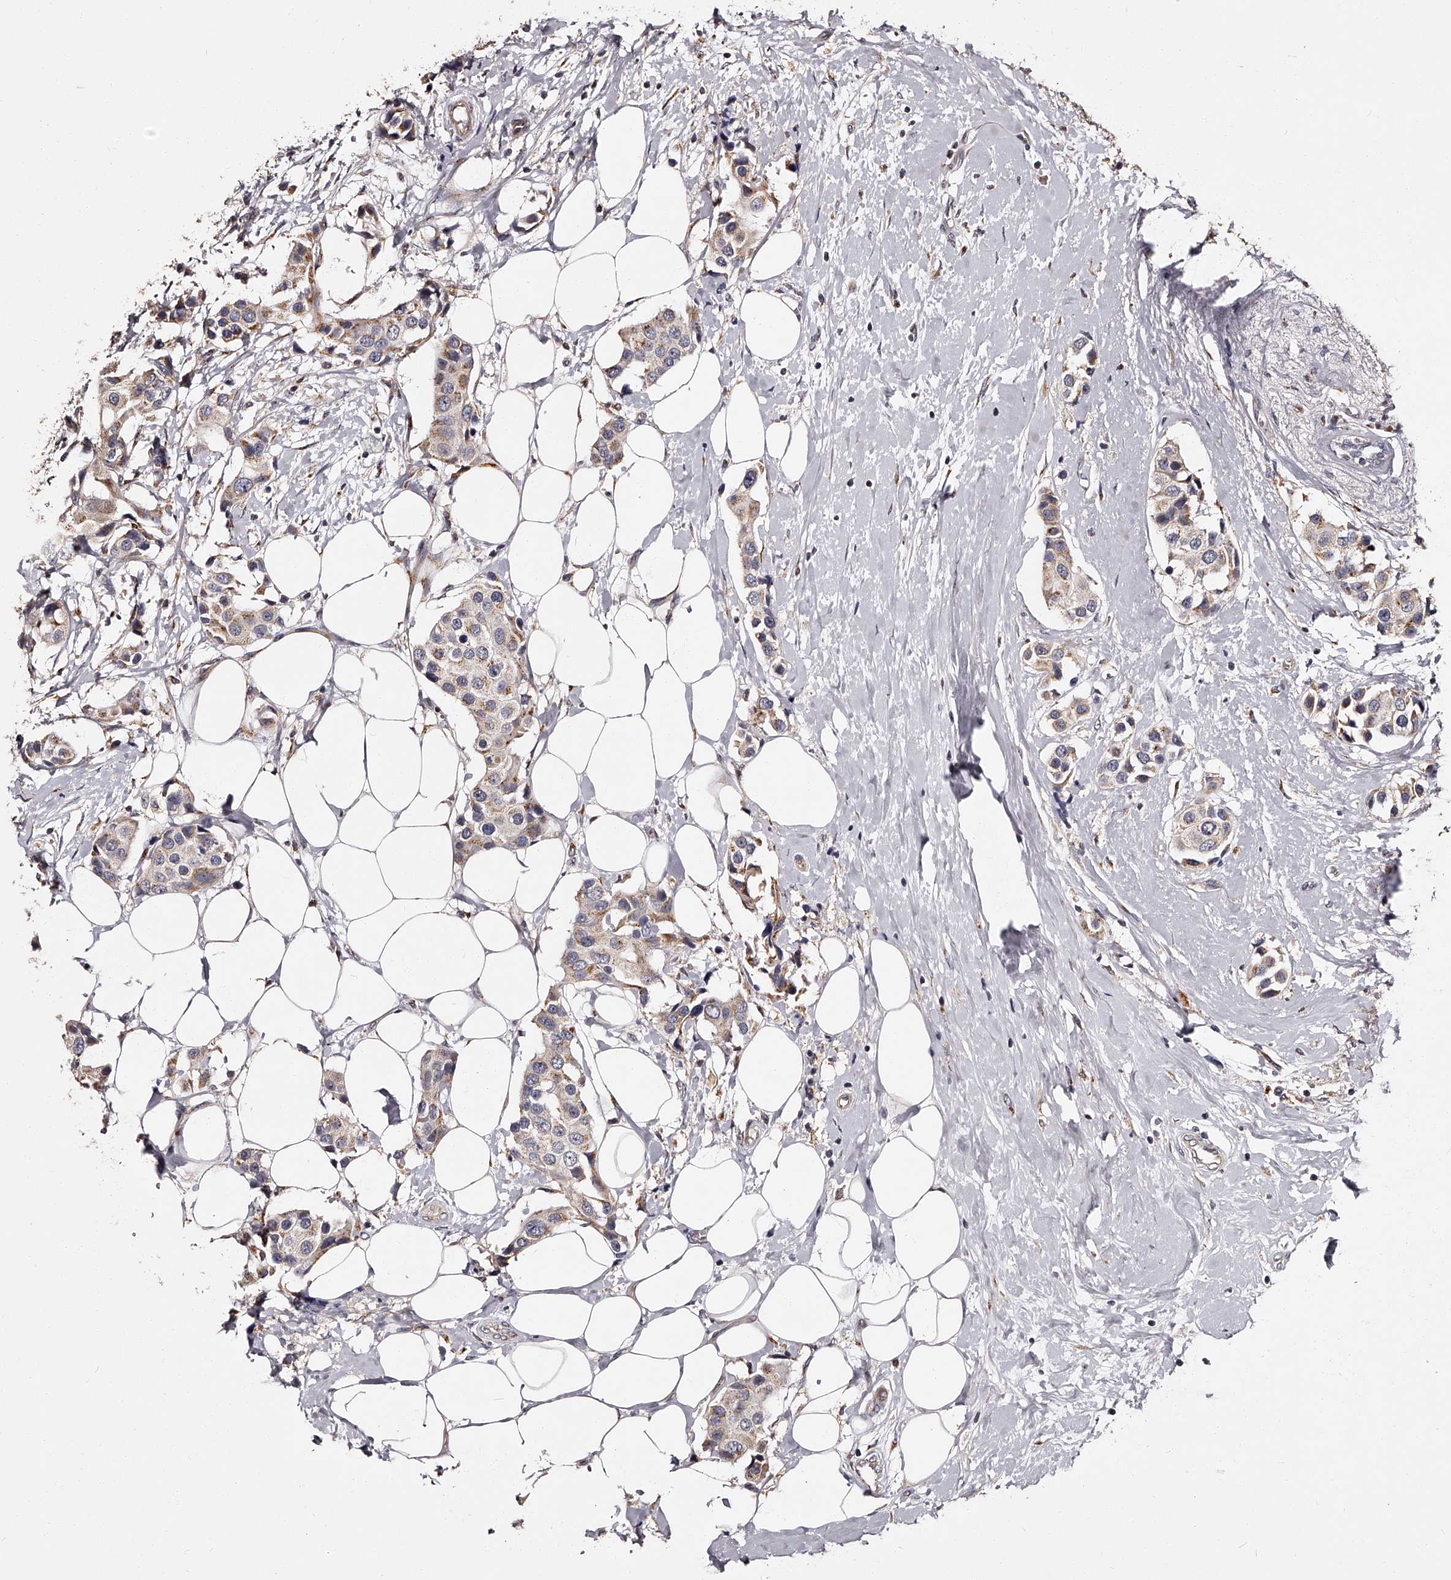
{"staining": {"intensity": "weak", "quantity": "25%-75%", "location": "cytoplasmic/membranous"}, "tissue": "breast cancer", "cell_type": "Tumor cells", "image_type": "cancer", "snomed": [{"axis": "morphology", "description": "Normal tissue, NOS"}, {"axis": "morphology", "description": "Duct carcinoma"}, {"axis": "topography", "description": "Breast"}], "caption": "Immunohistochemistry (IHC) of human invasive ductal carcinoma (breast) shows low levels of weak cytoplasmic/membranous staining in approximately 25%-75% of tumor cells.", "gene": "RSC1A1", "patient": {"sex": "female", "age": 39}}